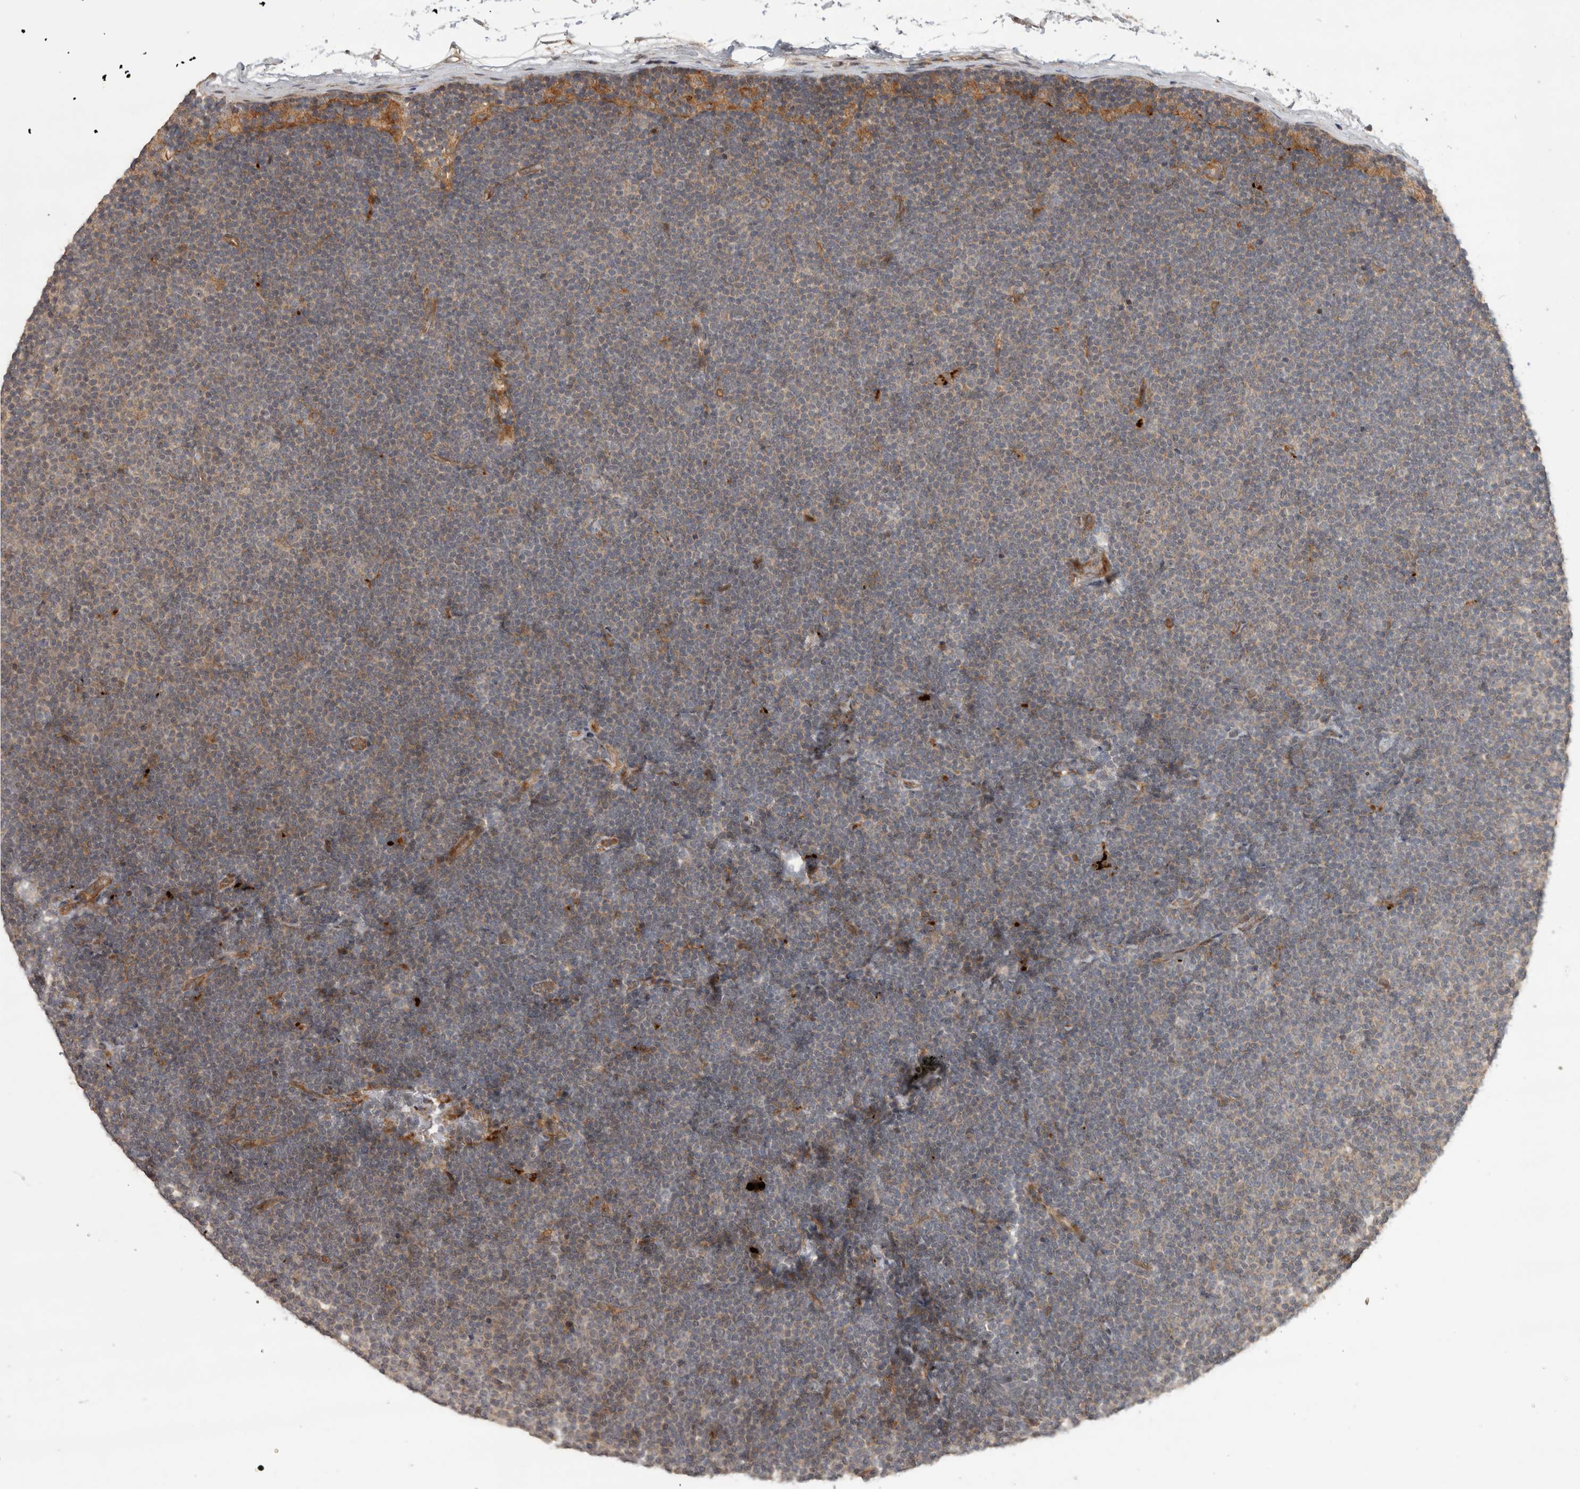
{"staining": {"intensity": "negative", "quantity": "none", "location": "none"}, "tissue": "lymphoma", "cell_type": "Tumor cells", "image_type": "cancer", "snomed": [{"axis": "morphology", "description": "Malignant lymphoma, non-Hodgkin's type, Low grade"}, {"axis": "topography", "description": "Lymph node"}], "caption": "Tumor cells show no significant staining in lymphoma.", "gene": "PITPNC1", "patient": {"sex": "female", "age": 53}}